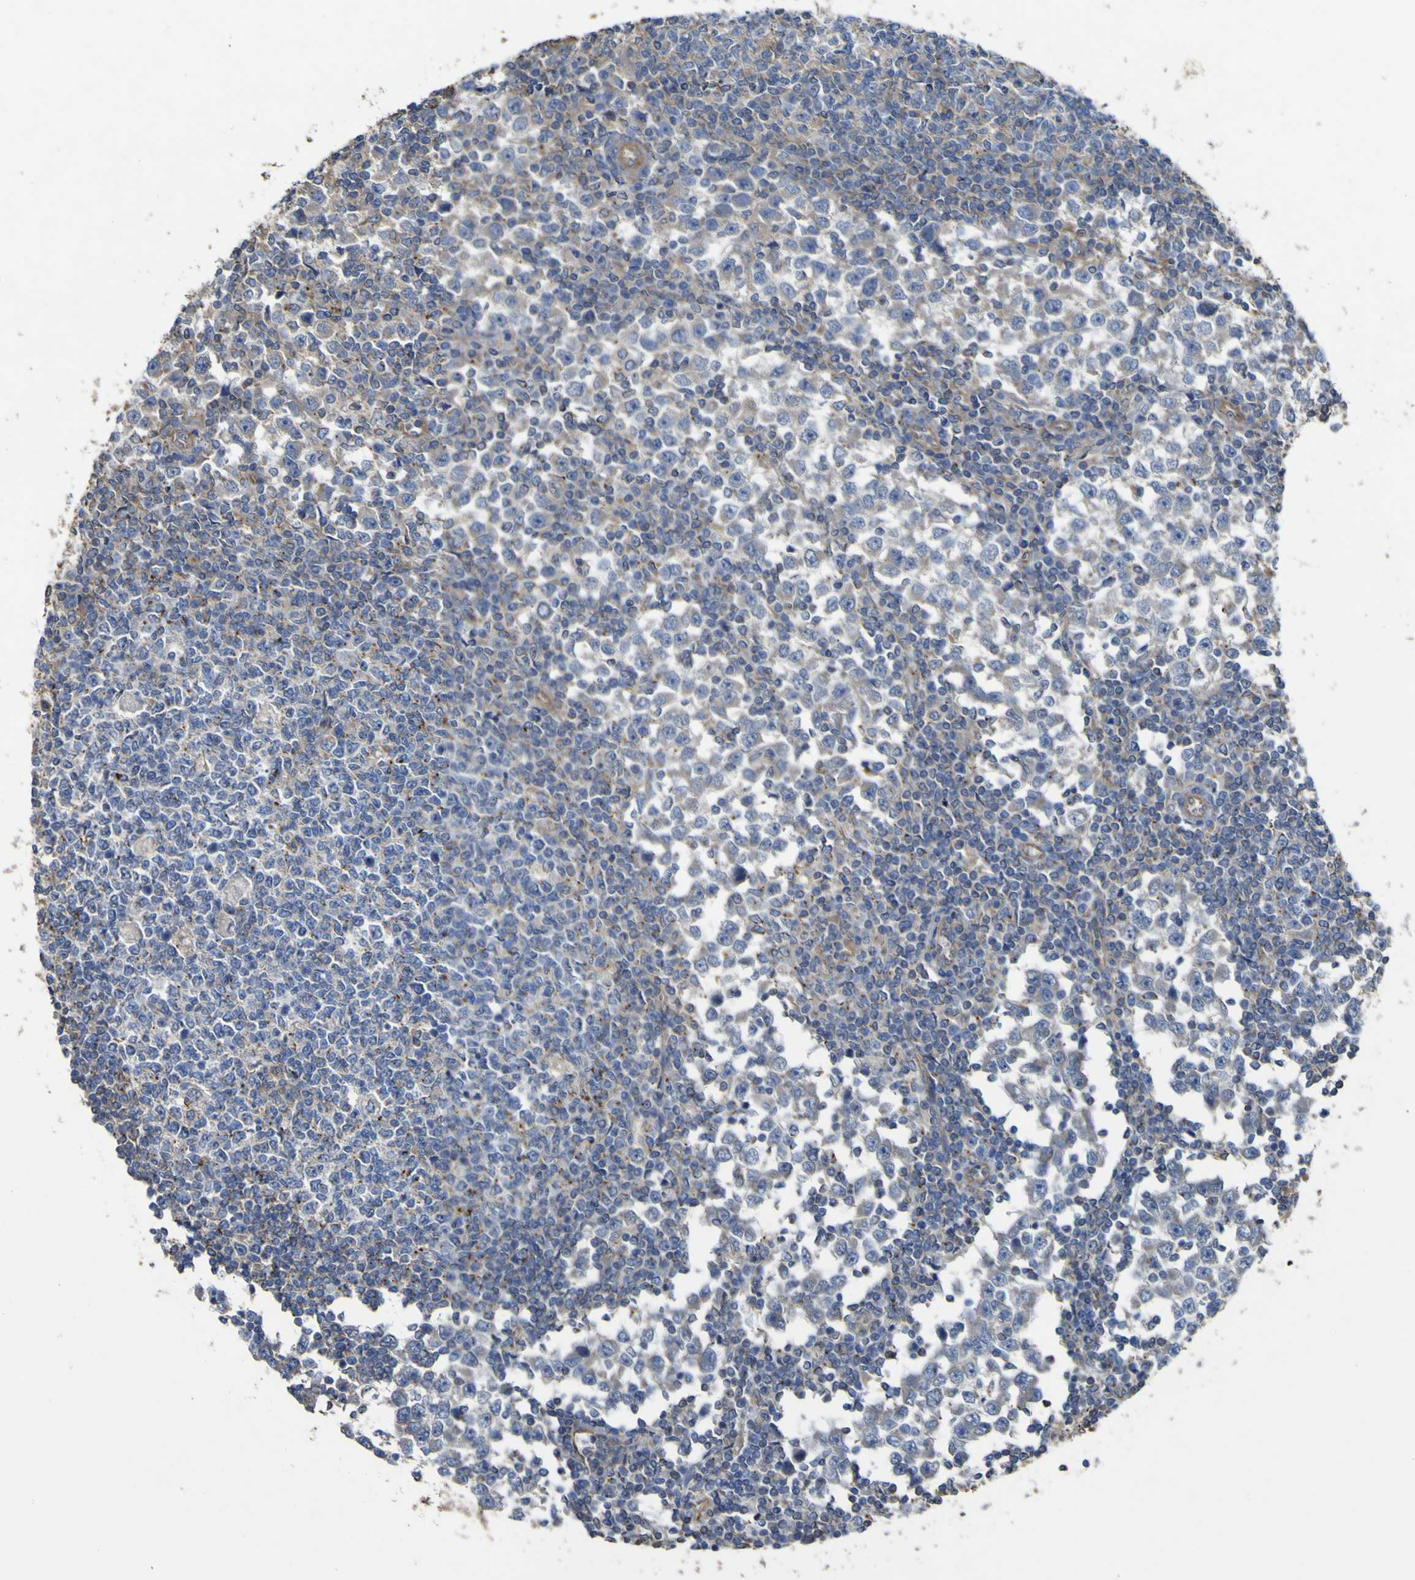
{"staining": {"intensity": "weak", "quantity": "25%-75%", "location": "cytoplasmic/membranous"}, "tissue": "testis cancer", "cell_type": "Tumor cells", "image_type": "cancer", "snomed": [{"axis": "morphology", "description": "Seminoma, NOS"}, {"axis": "topography", "description": "Testis"}], "caption": "High-magnification brightfield microscopy of testis cancer stained with DAB (3,3'-diaminobenzidine) (brown) and counterstained with hematoxylin (blue). tumor cells exhibit weak cytoplasmic/membranous positivity is identified in approximately25%-75% of cells.", "gene": "TNFSF15", "patient": {"sex": "male", "age": 65}}